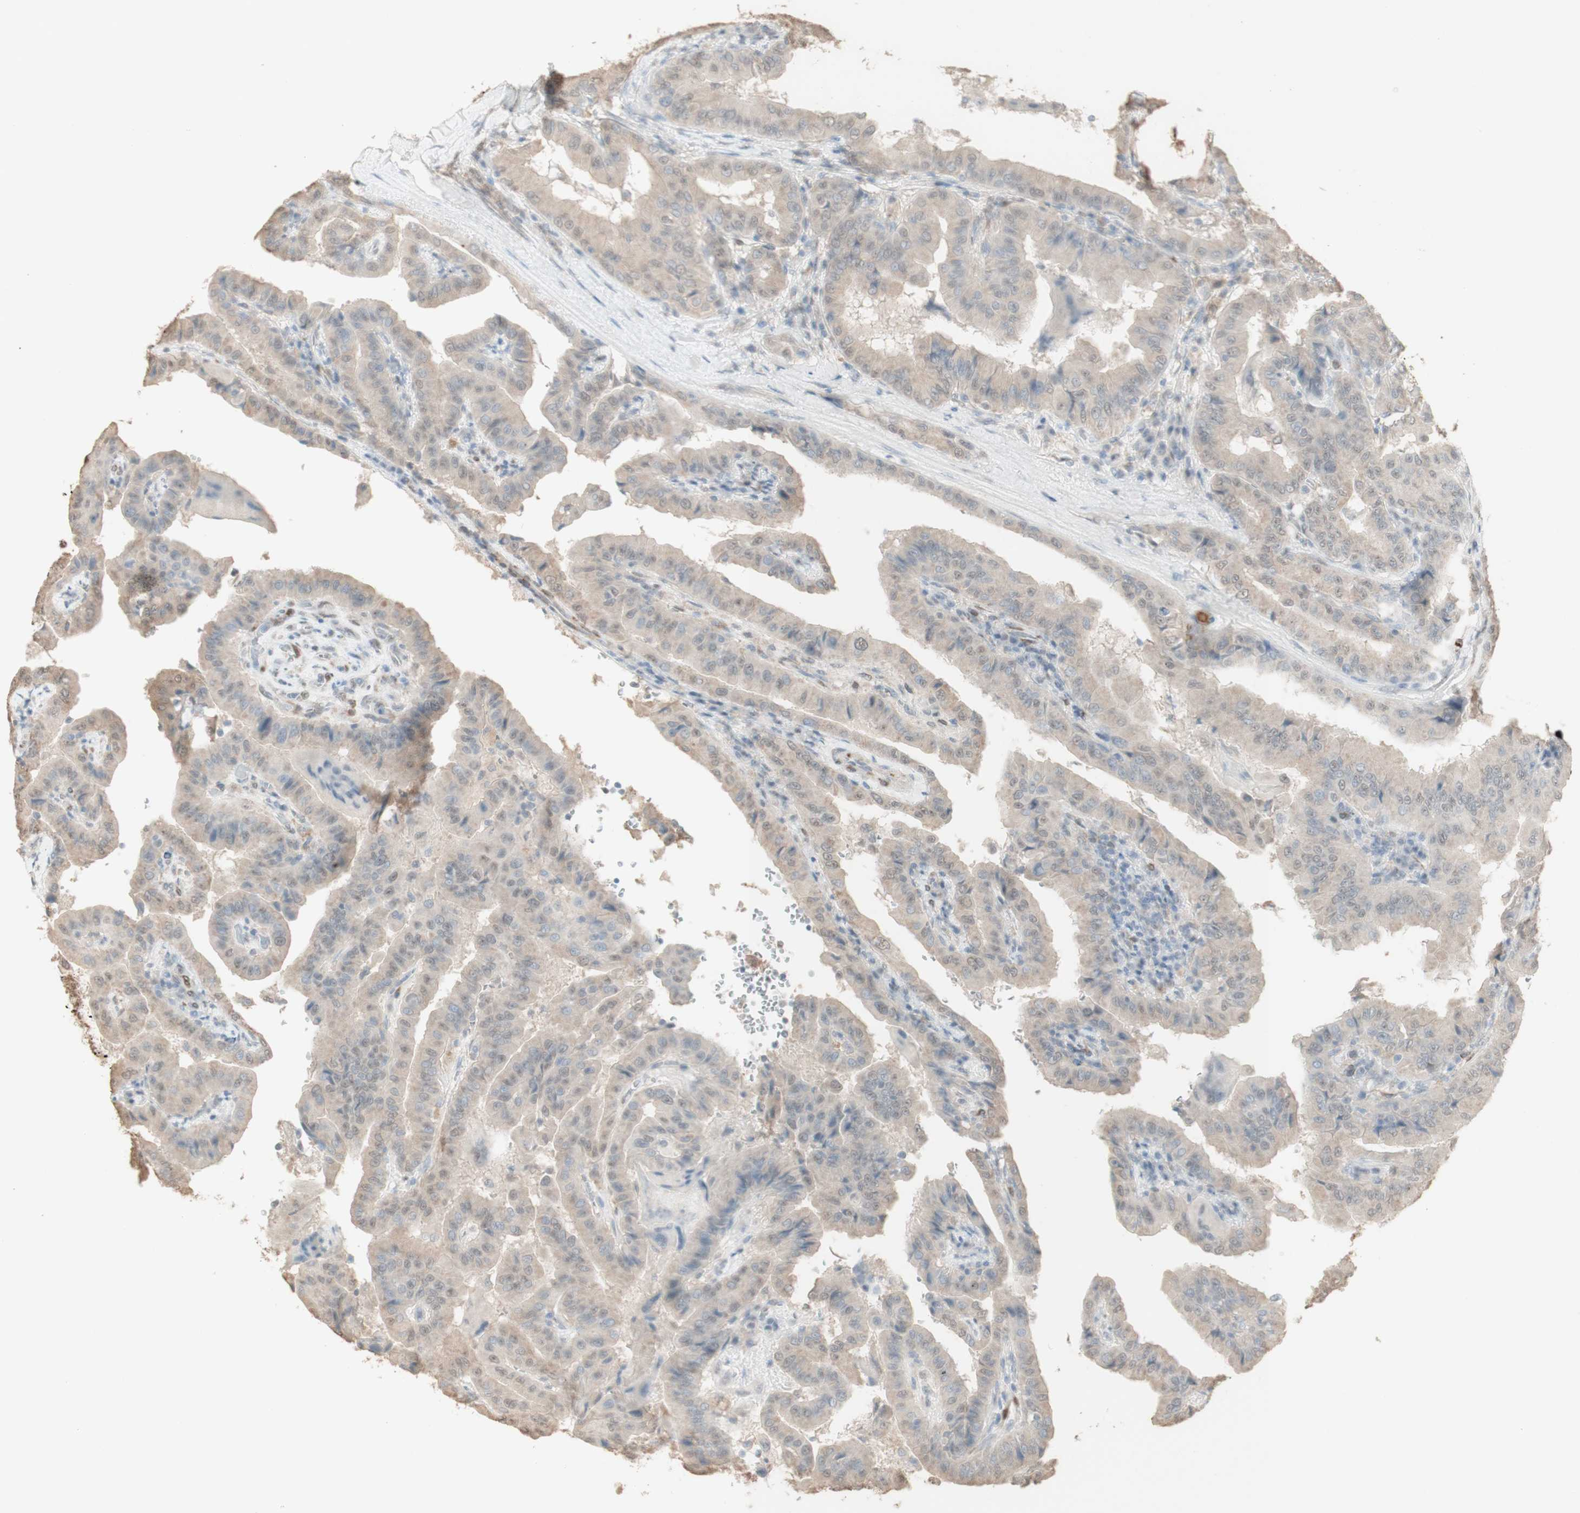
{"staining": {"intensity": "negative", "quantity": "none", "location": "none"}, "tissue": "thyroid cancer", "cell_type": "Tumor cells", "image_type": "cancer", "snomed": [{"axis": "morphology", "description": "Papillary adenocarcinoma, NOS"}, {"axis": "topography", "description": "Thyroid gland"}], "caption": "Thyroid cancer (papillary adenocarcinoma) was stained to show a protein in brown. There is no significant expression in tumor cells.", "gene": "MUC3A", "patient": {"sex": "male", "age": 33}}